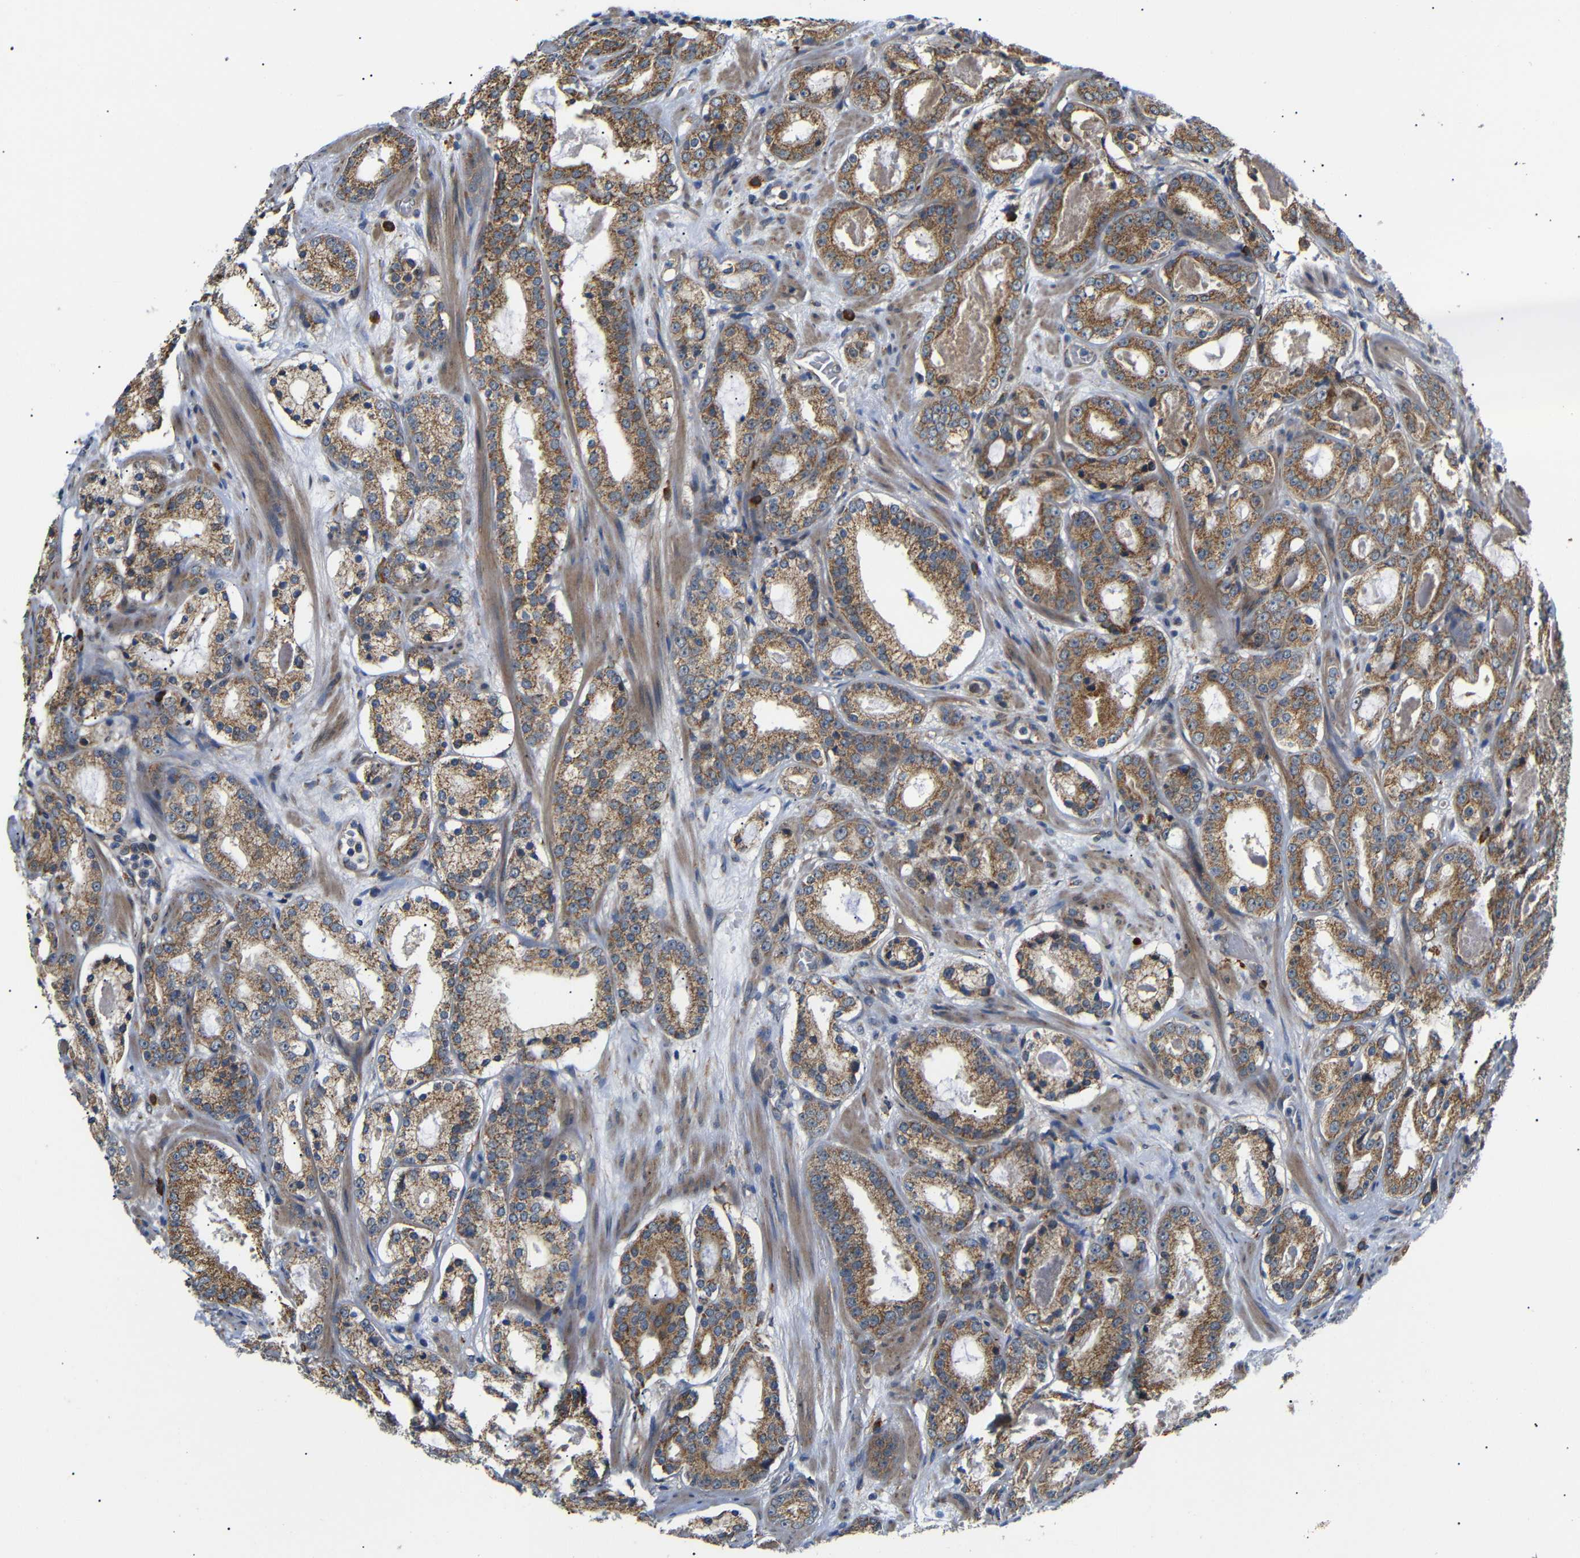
{"staining": {"intensity": "moderate", "quantity": ">75%", "location": "cytoplasmic/membranous"}, "tissue": "prostate cancer", "cell_type": "Tumor cells", "image_type": "cancer", "snomed": [{"axis": "morphology", "description": "Adenocarcinoma, Low grade"}, {"axis": "topography", "description": "Prostate"}], "caption": "Adenocarcinoma (low-grade) (prostate) tissue demonstrates moderate cytoplasmic/membranous positivity in approximately >75% of tumor cells The staining is performed using DAB brown chromogen to label protein expression. The nuclei are counter-stained blue using hematoxylin.", "gene": "KANK4", "patient": {"sex": "male", "age": 69}}